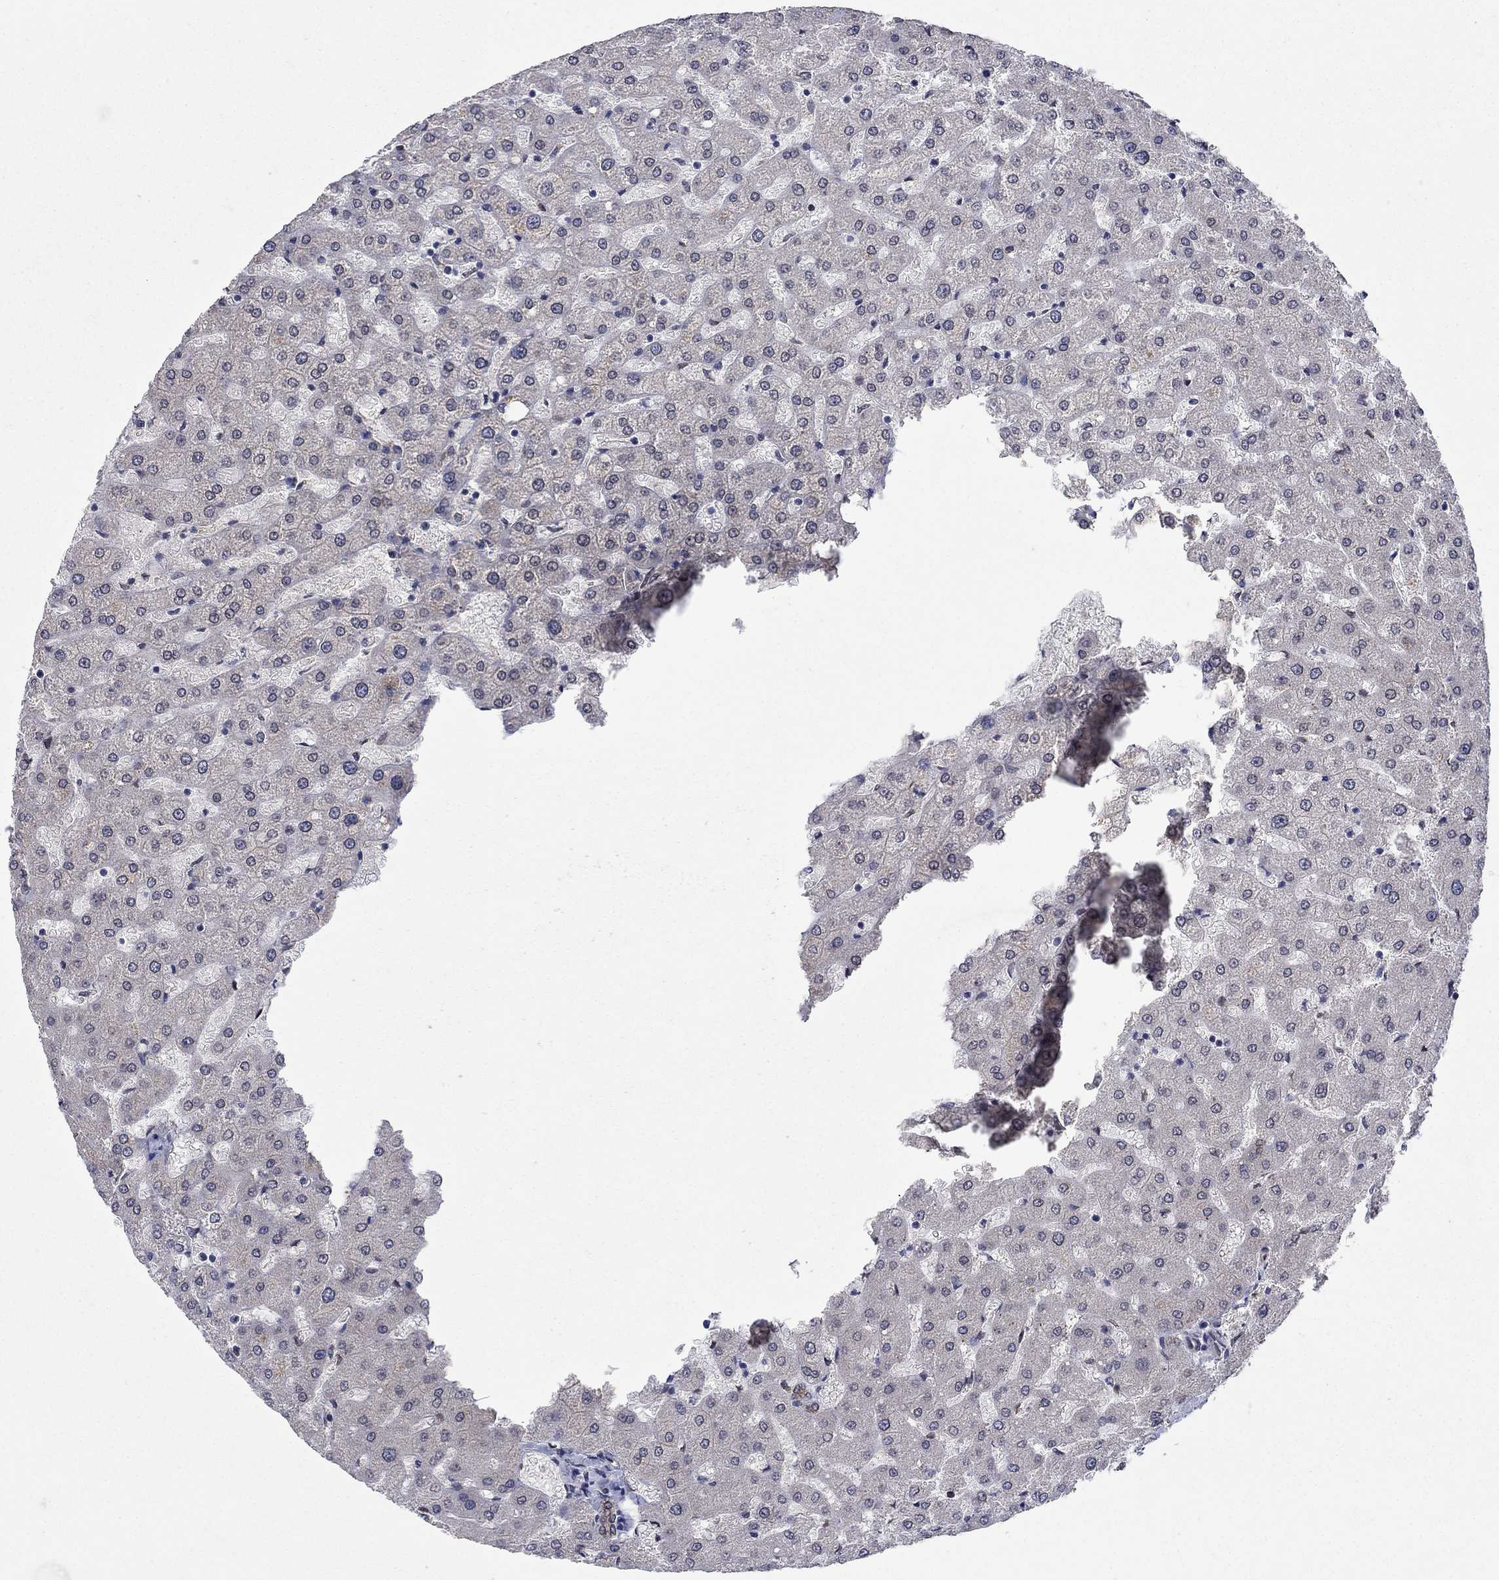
{"staining": {"intensity": "weak", "quantity": ">75%", "location": "cytoplasmic/membranous"}, "tissue": "liver", "cell_type": "Cholangiocytes", "image_type": "normal", "snomed": [{"axis": "morphology", "description": "Normal tissue, NOS"}, {"axis": "topography", "description": "Liver"}], "caption": "A high-resolution histopathology image shows immunohistochemistry staining of benign liver, which demonstrates weak cytoplasmic/membranous expression in approximately >75% of cholangiocytes.", "gene": "EMC9", "patient": {"sex": "female", "age": 50}}